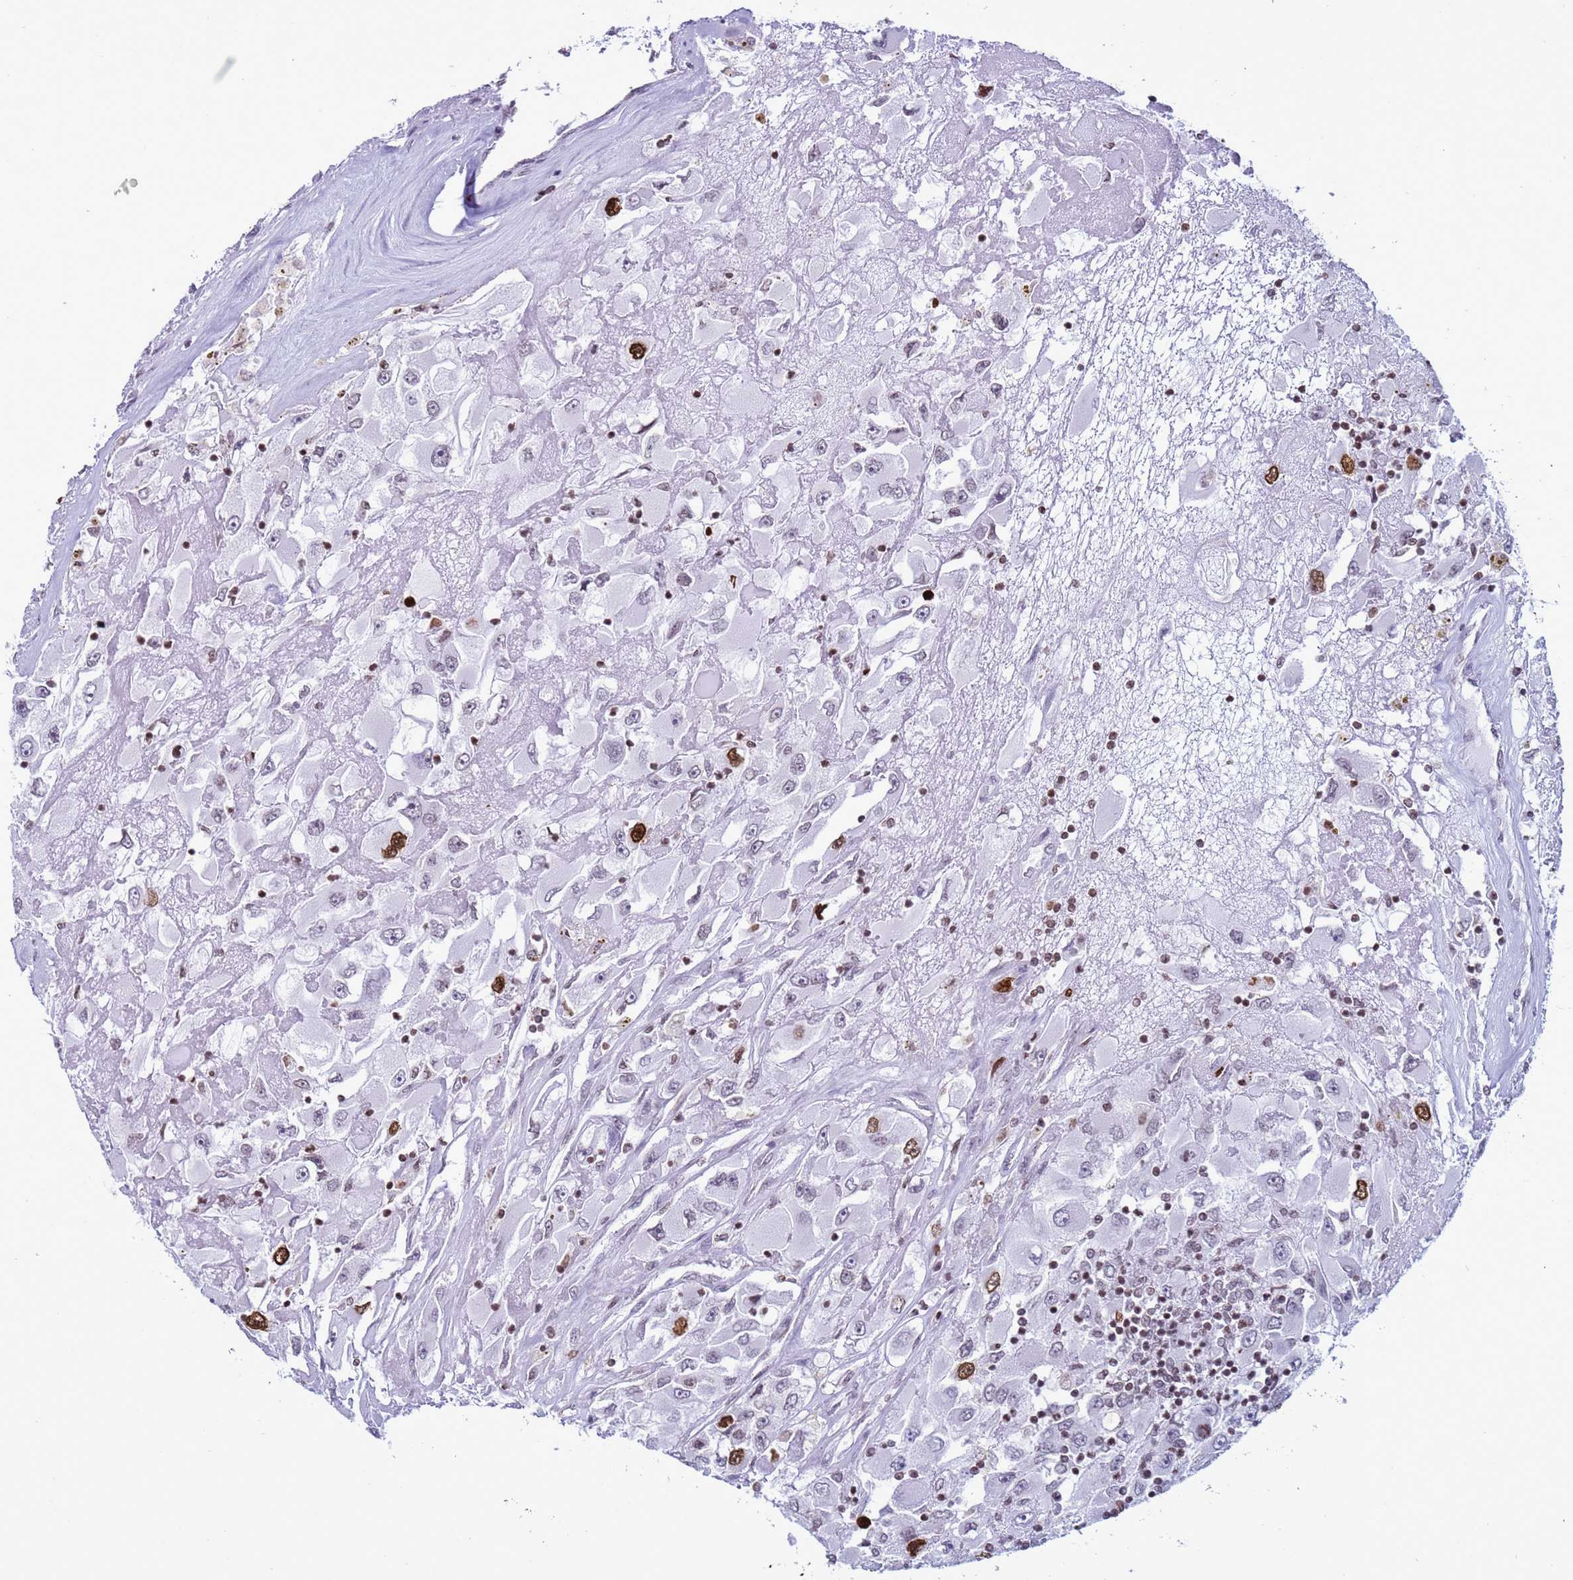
{"staining": {"intensity": "strong", "quantity": "<25%", "location": "nuclear"}, "tissue": "renal cancer", "cell_type": "Tumor cells", "image_type": "cancer", "snomed": [{"axis": "morphology", "description": "Adenocarcinoma, NOS"}, {"axis": "topography", "description": "Kidney"}], "caption": "Strong nuclear protein expression is appreciated in about <25% of tumor cells in adenocarcinoma (renal).", "gene": "H4C8", "patient": {"sex": "female", "age": 52}}